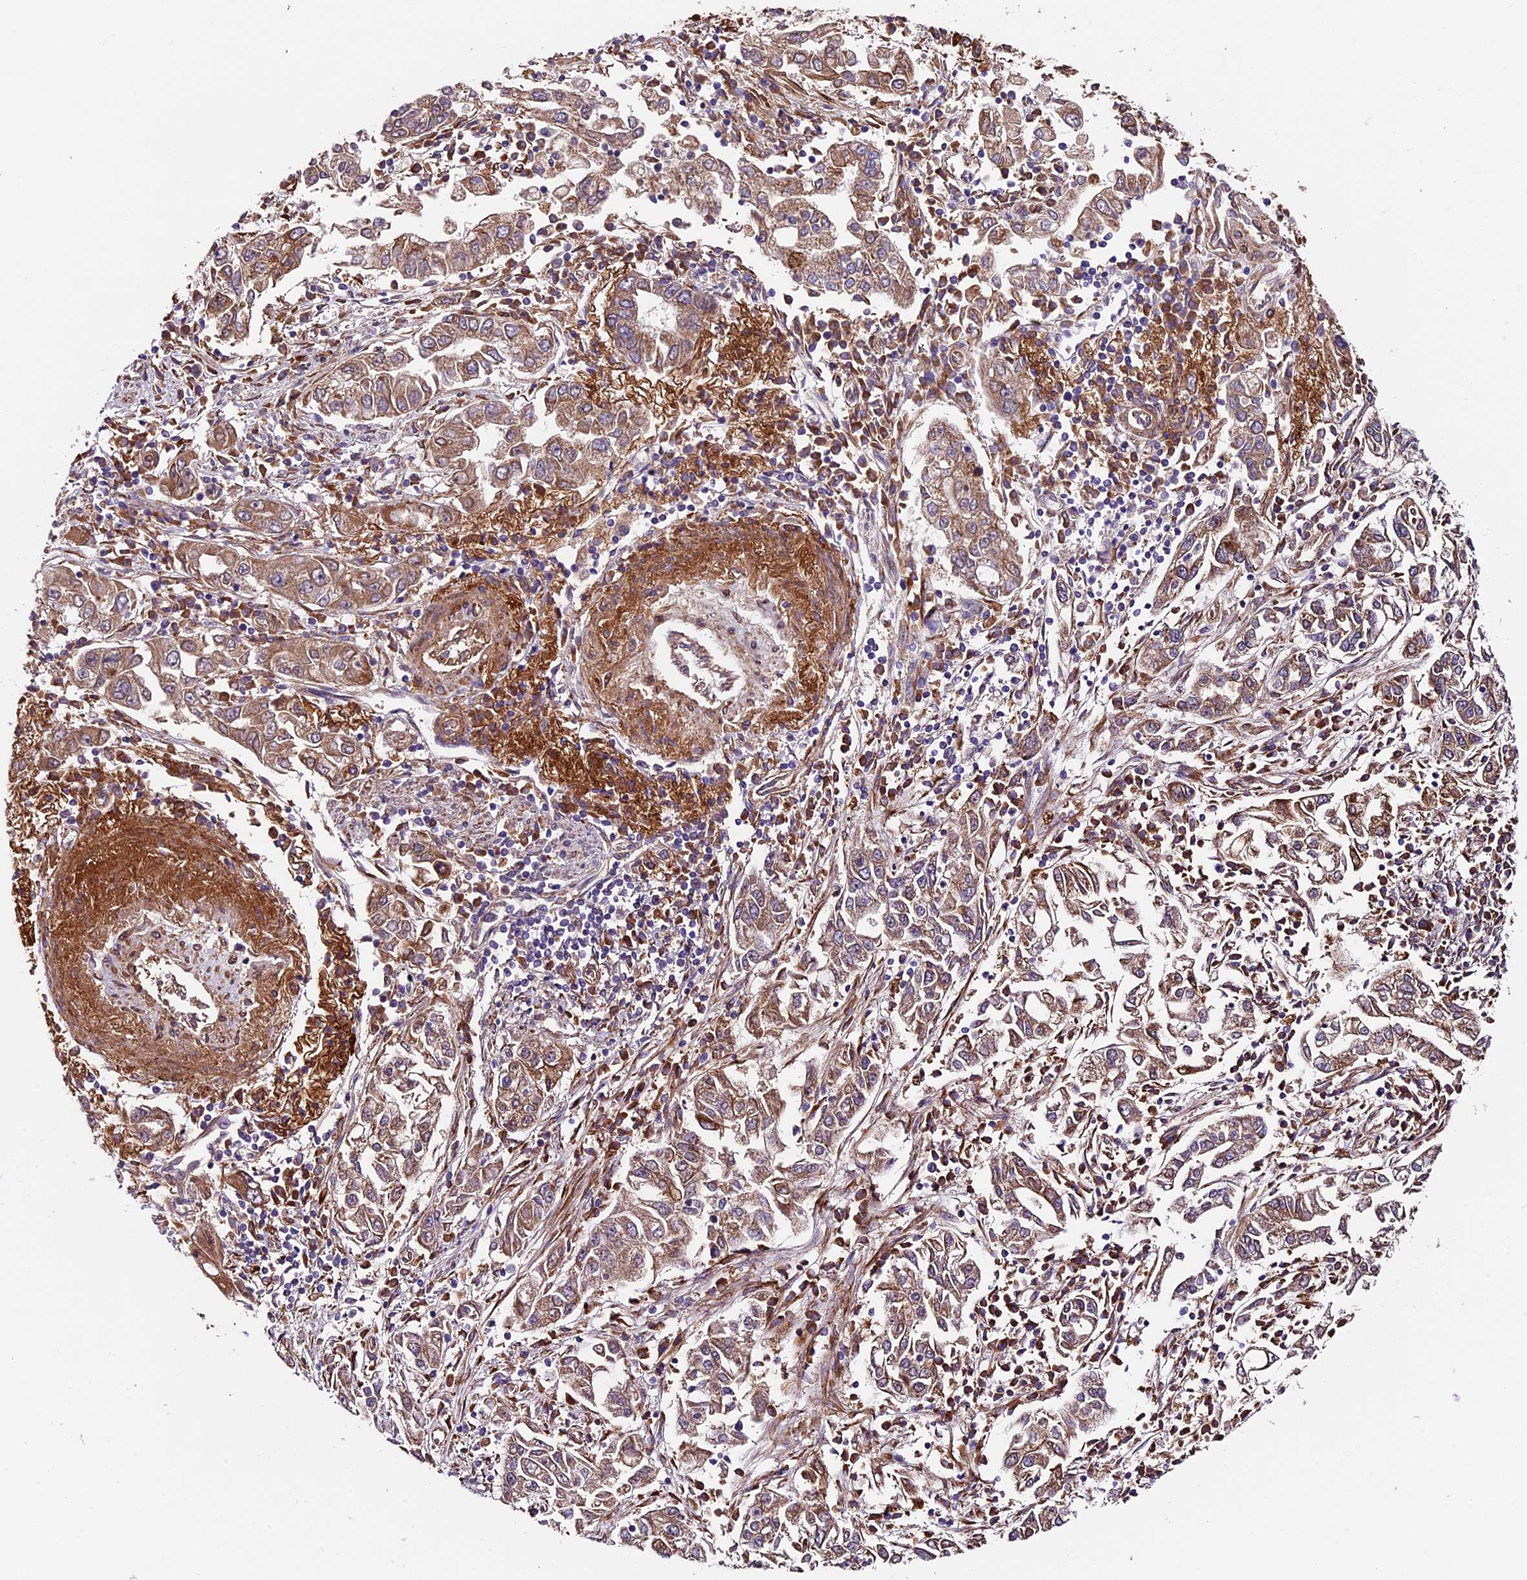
{"staining": {"intensity": "moderate", "quantity": ">75%", "location": "cytoplasmic/membranous"}, "tissue": "endometrial cancer", "cell_type": "Tumor cells", "image_type": "cancer", "snomed": [{"axis": "morphology", "description": "Adenocarcinoma, NOS"}, {"axis": "topography", "description": "Endometrium"}], "caption": "Tumor cells exhibit medium levels of moderate cytoplasmic/membranous staining in about >75% of cells in endometrial cancer. (IHC, brightfield microscopy, high magnification).", "gene": "LSM7", "patient": {"sex": "female", "age": 49}}